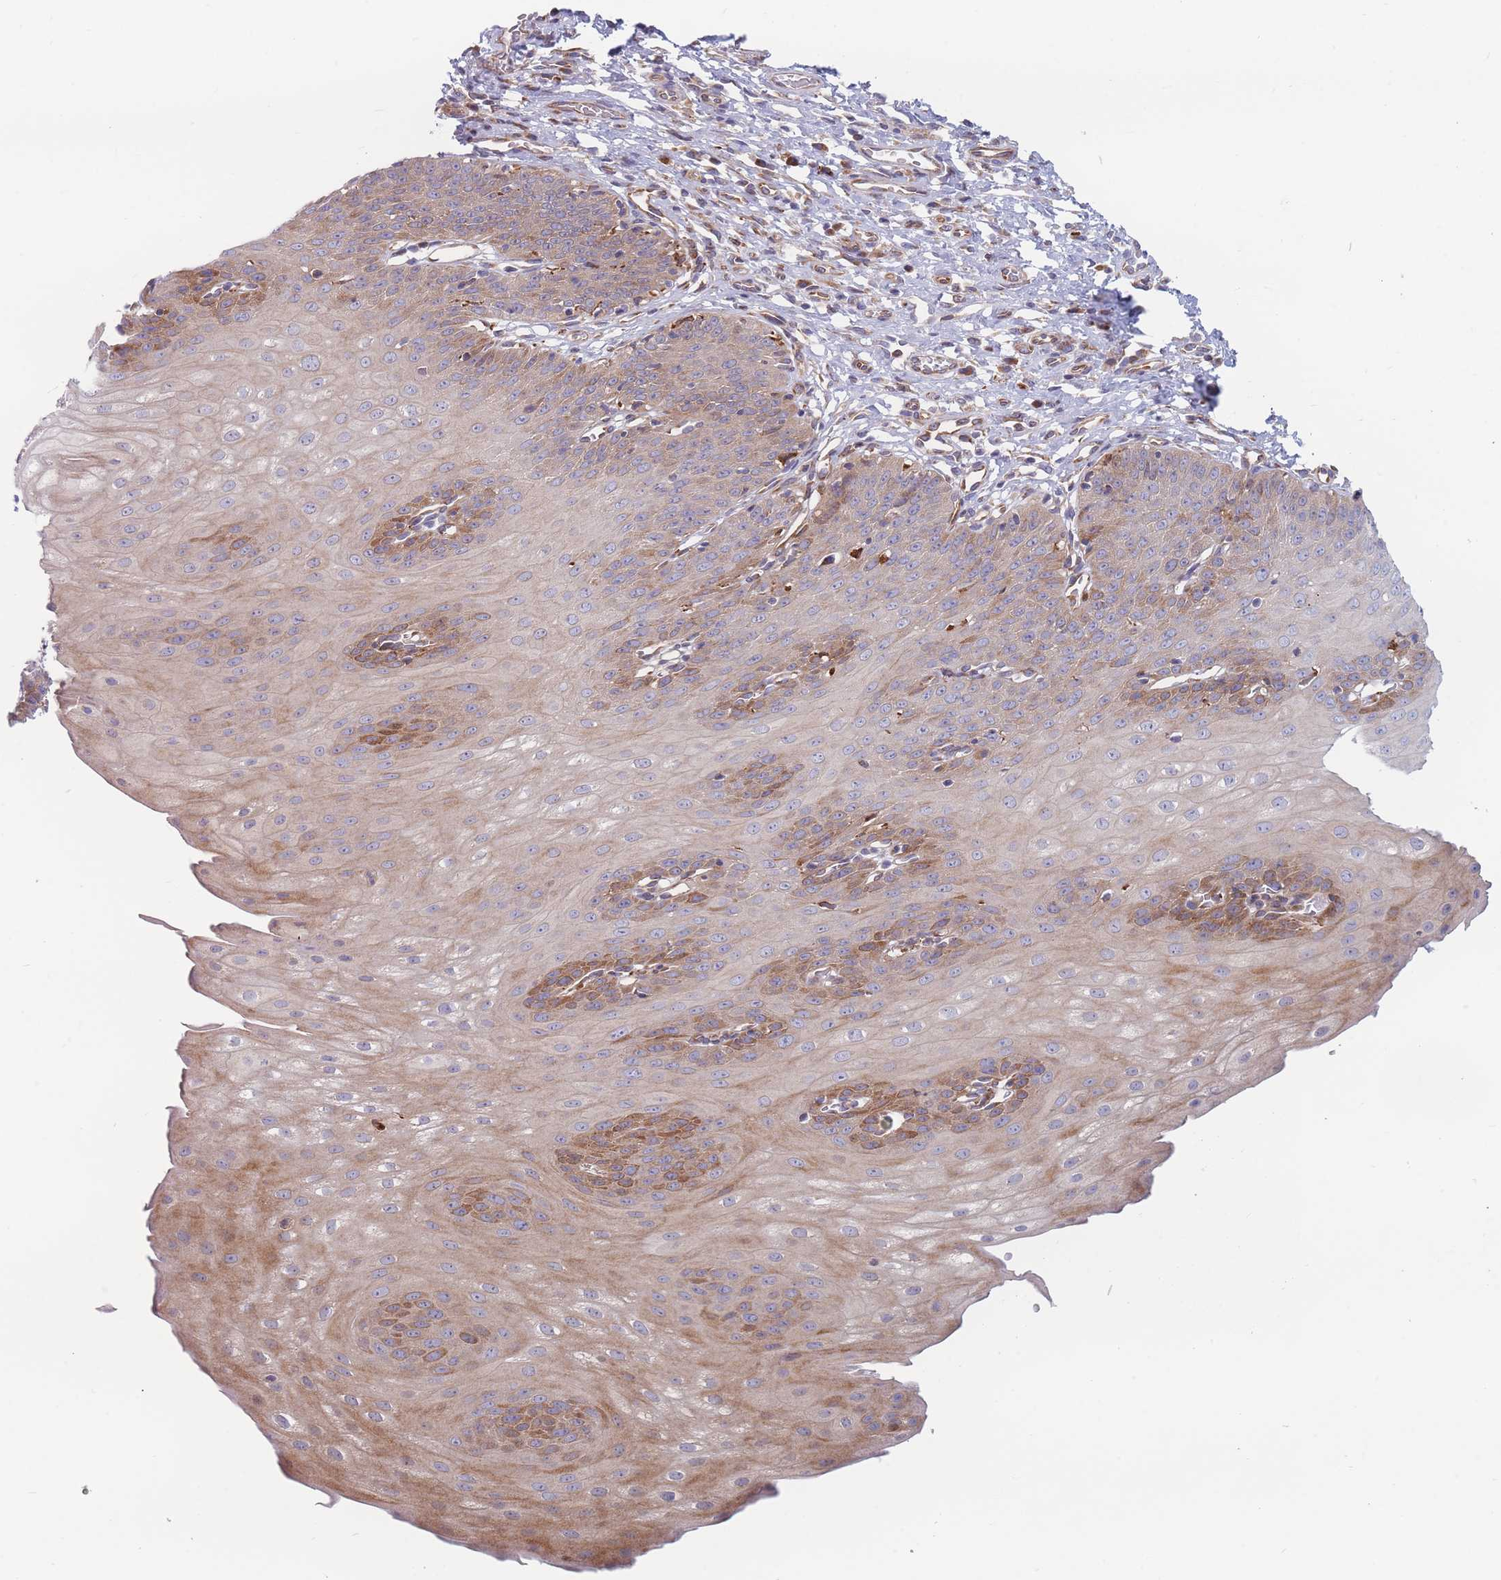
{"staining": {"intensity": "moderate", "quantity": "25%-75%", "location": "cytoplasmic/membranous"}, "tissue": "esophagus", "cell_type": "Squamous epithelial cells", "image_type": "normal", "snomed": [{"axis": "morphology", "description": "Normal tissue, NOS"}, {"axis": "topography", "description": "Esophagus"}], "caption": "A micrograph showing moderate cytoplasmic/membranous expression in about 25%-75% of squamous epithelial cells in benign esophagus, as visualized by brown immunohistochemical staining.", "gene": "TMEM131L", "patient": {"sex": "male", "age": 71}}